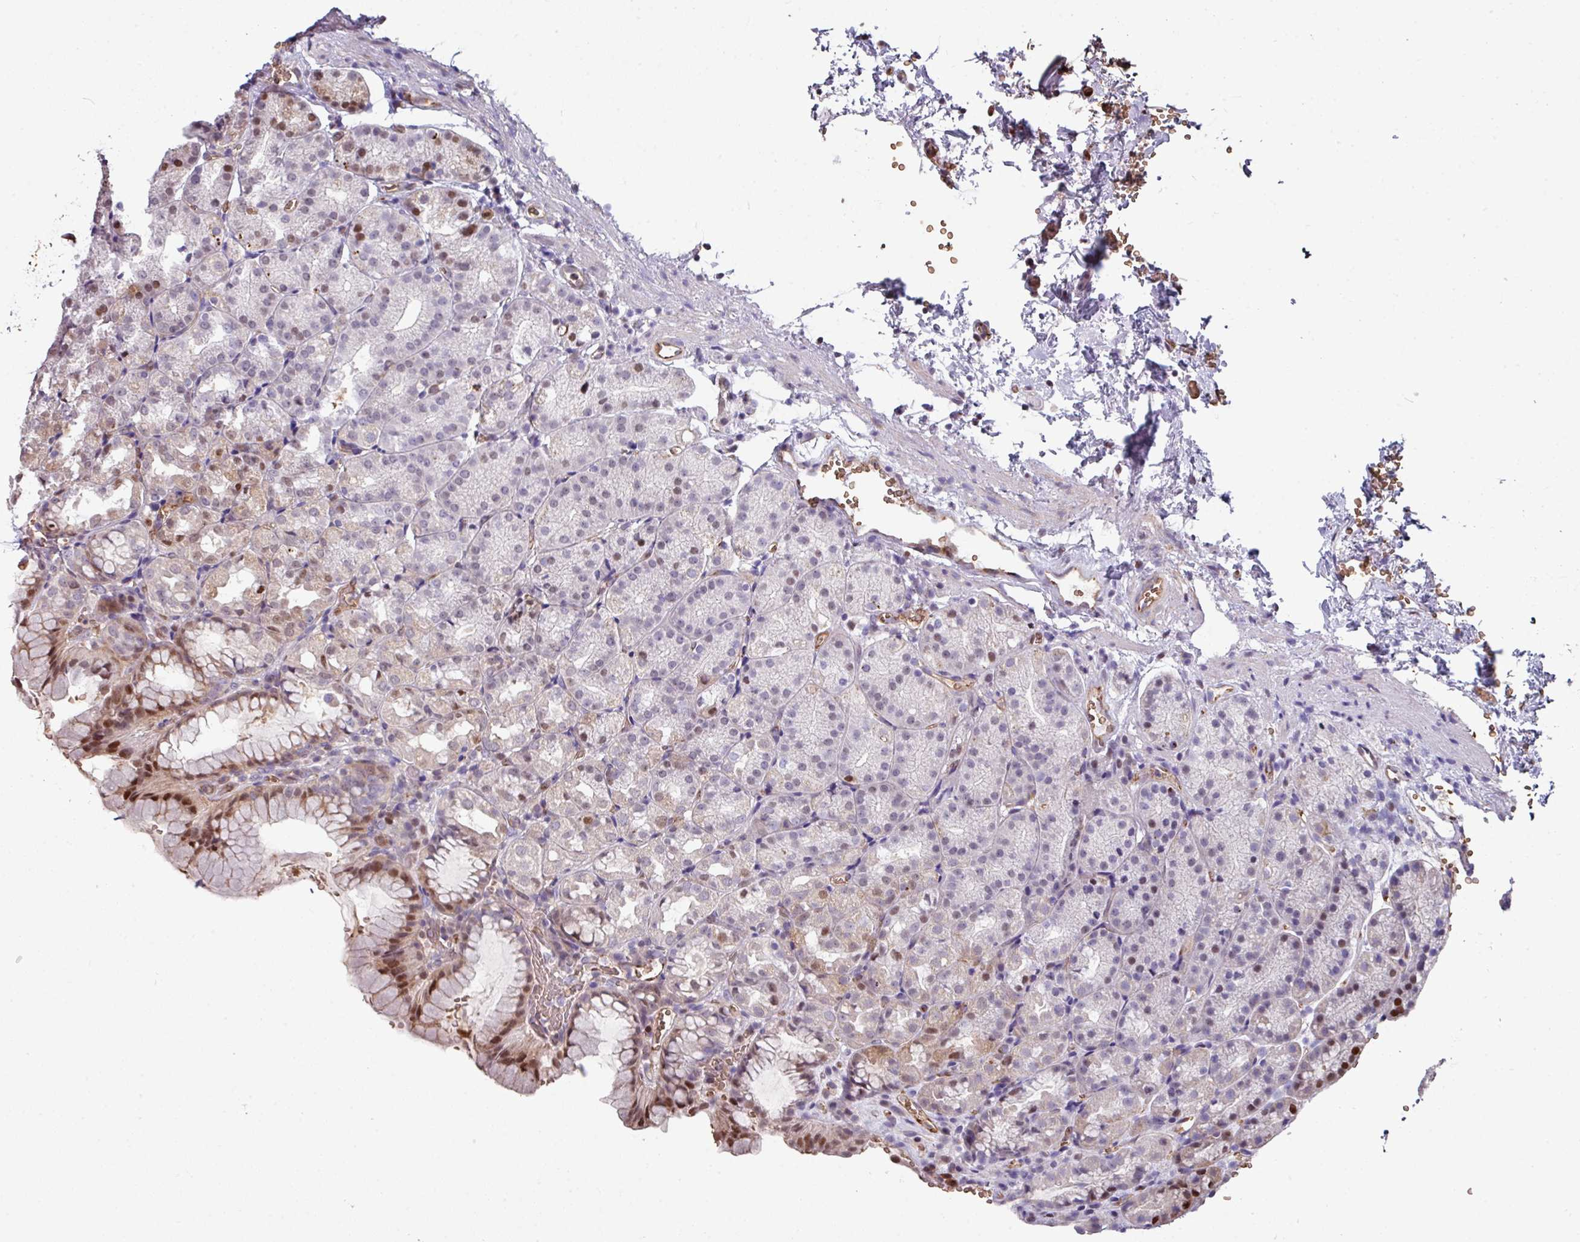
{"staining": {"intensity": "moderate", "quantity": "<25%", "location": "cytoplasmic/membranous,nuclear"}, "tissue": "stomach", "cell_type": "Glandular cells", "image_type": "normal", "snomed": [{"axis": "morphology", "description": "Normal tissue, NOS"}, {"axis": "topography", "description": "Stomach, upper"}], "caption": "Moderate cytoplasmic/membranous,nuclear staining is present in about <25% of glandular cells in unremarkable stomach.", "gene": "ANO9", "patient": {"sex": "female", "age": 81}}